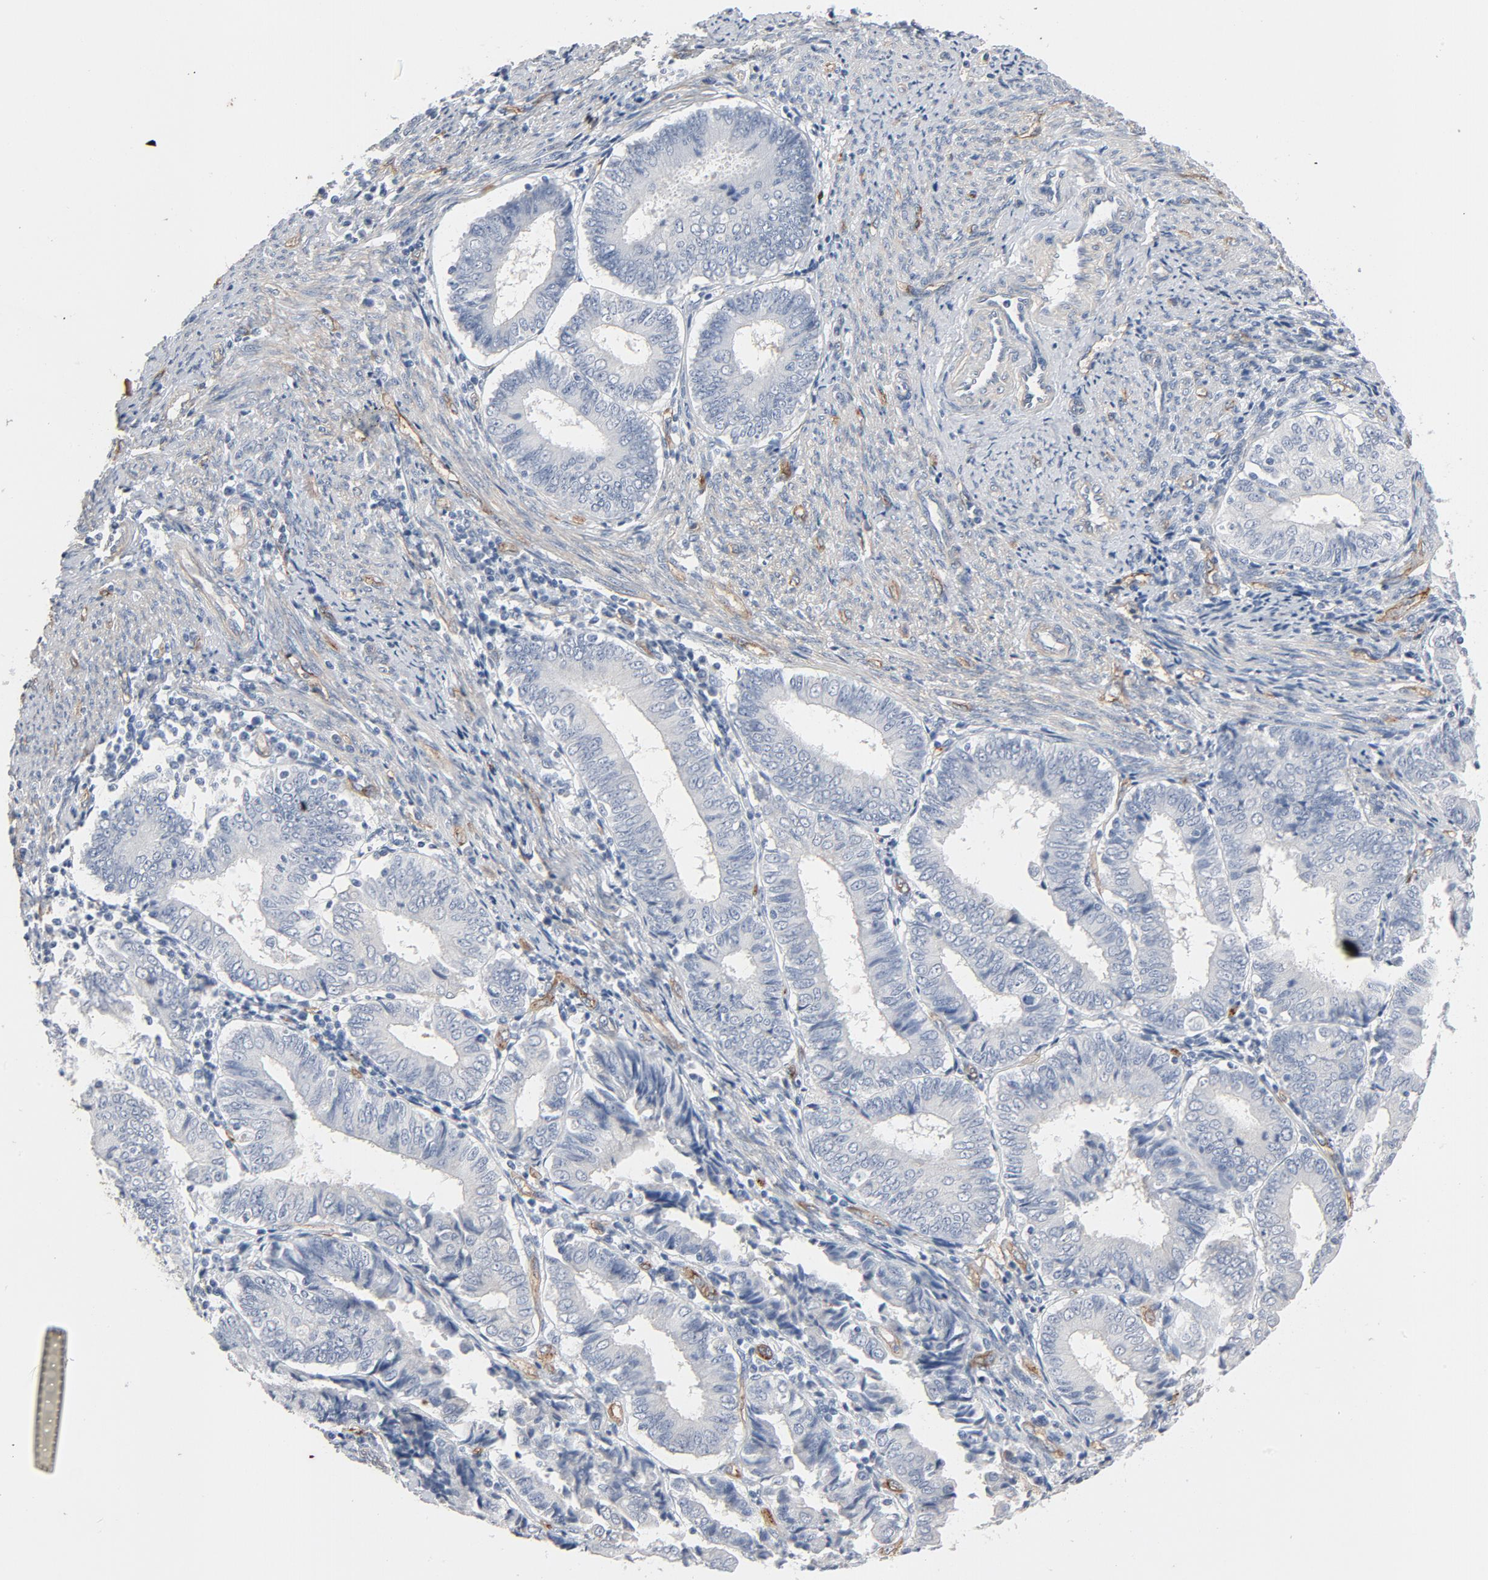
{"staining": {"intensity": "negative", "quantity": "none", "location": "none"}, "tissue": "endometrial cancer", "cell_type": "Tumor cells", "image_type": "cancer", "snomed": [{"axis": "morphology", "description": "Adenocarcinoma, NOS"}, {"axis": "topography", "description": "Endometrium"}], "caption": "High magnification brightfield microscopy of endometrial cancer stained with DAB (3,3'-diaminobenzidine) (brown) and counterstained with hematoxylin (blue): tumor cells show no significant positivity. (DAB IHC with hematoxylin counter stain).", "gene": "KDR", "patient": {"sex": "female", "age": 75}}